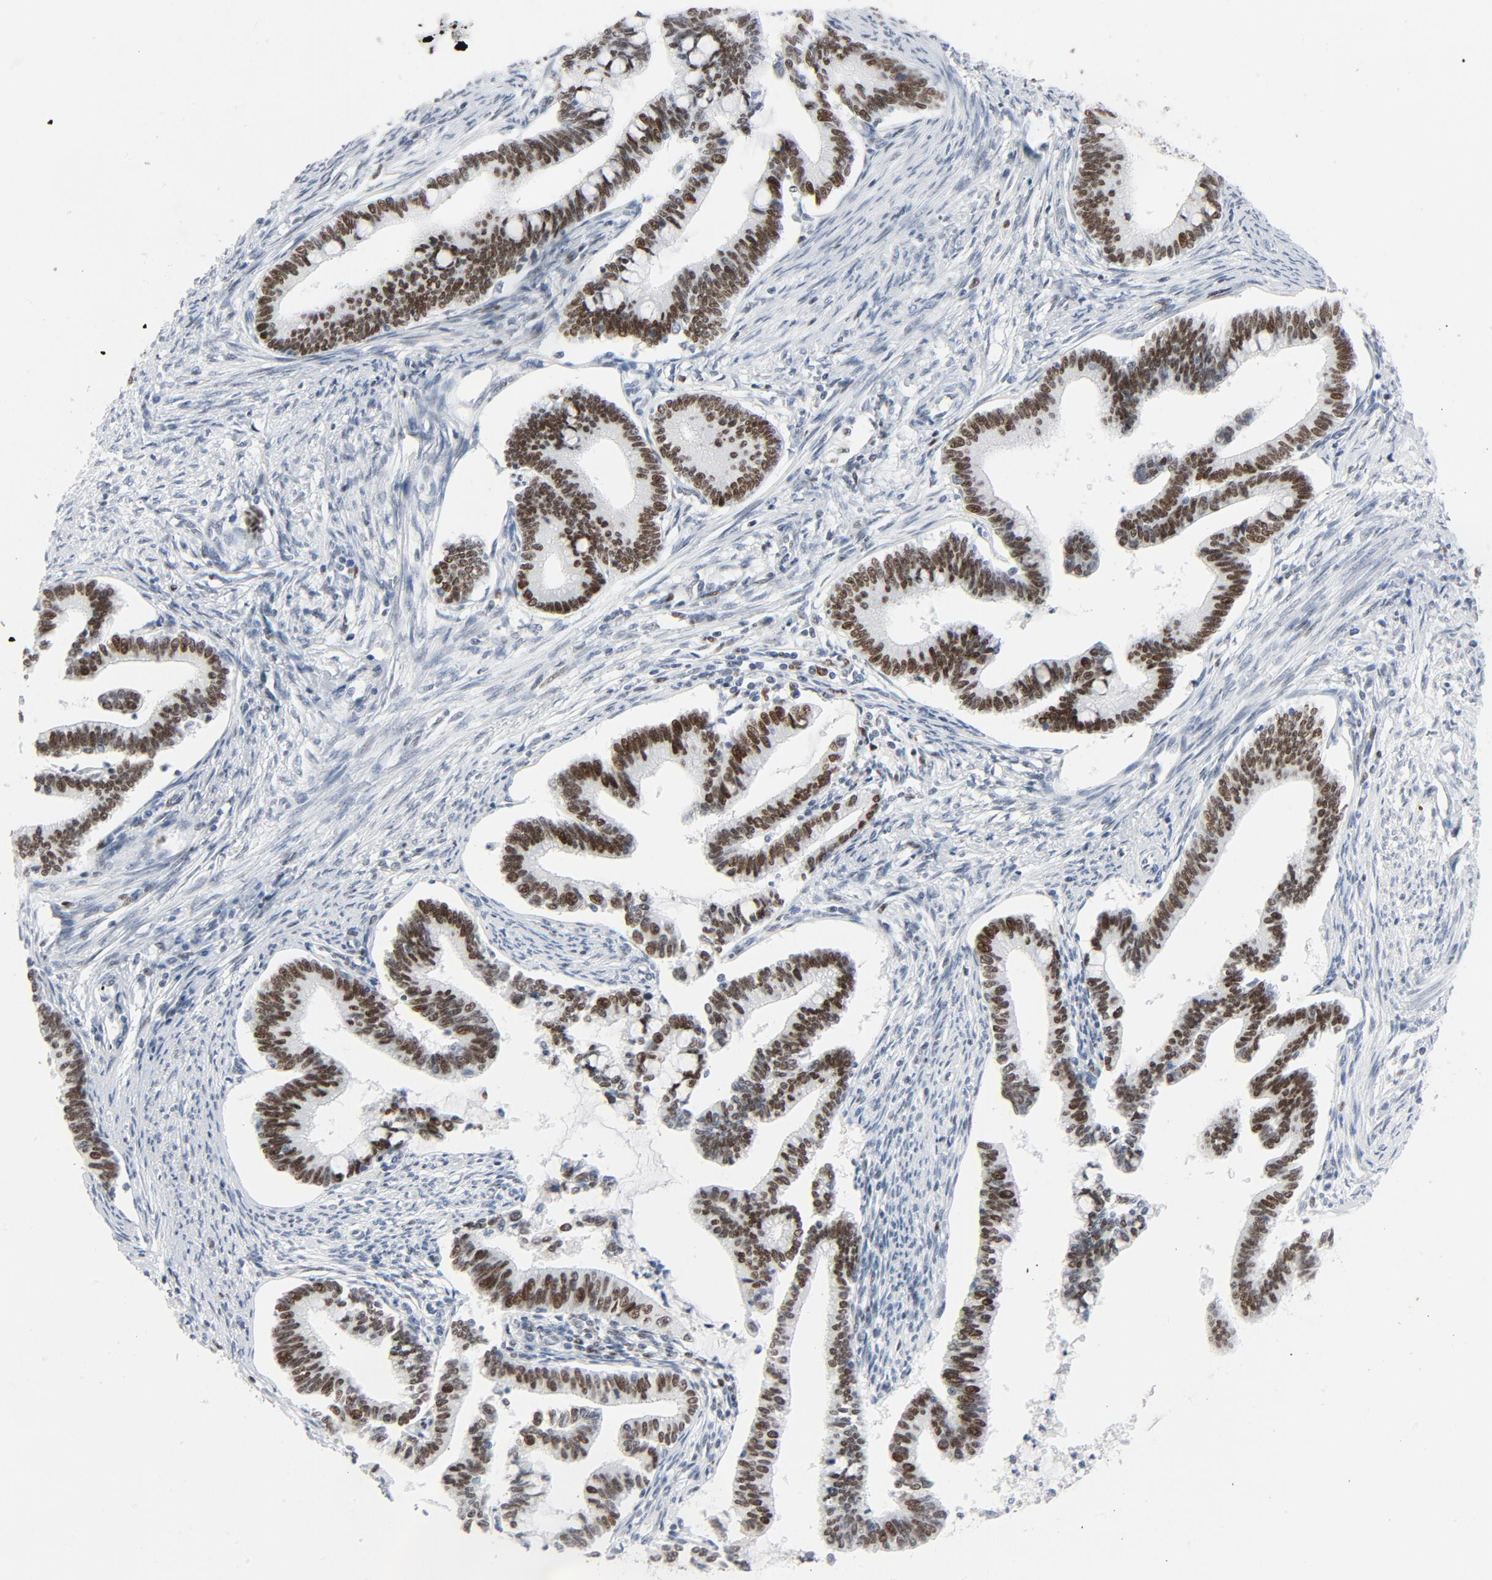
{"staining": {"intensity": "moderate", "quantity": ">75%", "location": "nuclear"}, "tissue": "cervical cancer", "cell_type": "Tumor cells", "image_type": "cancer", "snomed": [{"axis": "morphology", "description": "Adenocarcinoma, NOS"}, {"axis": "topography", "description": "Cervix"}], "caption": "The histopathology image shows staining of adenocarcinoma (cervical), revealing moderate nuclear protein positivity (brown color) within tumor cells. The staining was performed using DAB (3,3'-diaminobenzidine), with brown indicating positive protein expression. Nuclei are stained blue with hematoxylin.", "gene": "POLD1", "patient": {"sex": "female", "age": 36}}